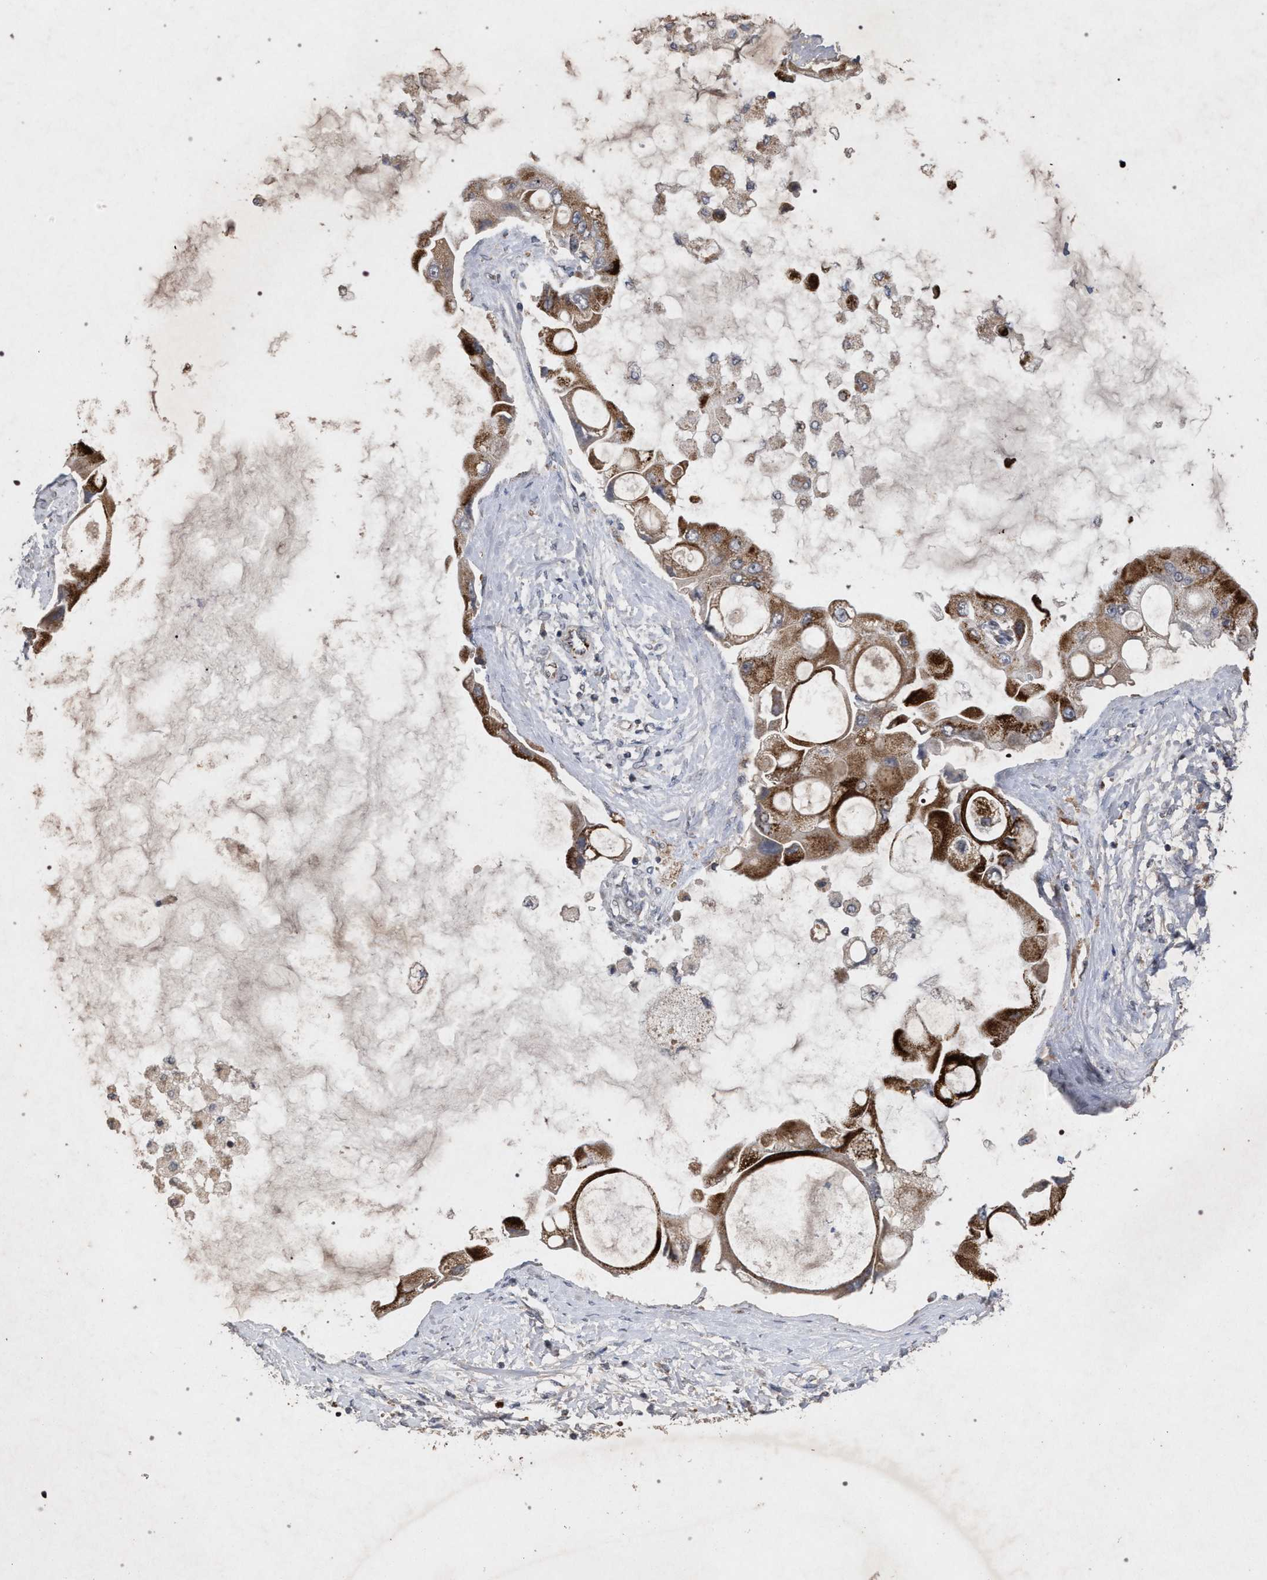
{"staining": {"intensity": "strong", "quantity": ">75%", "location": "cytoplasmic/membranous"}, "tissue": "liver cancer", "cell_type": "Tumor cells", "image_type": "cancer", "snomed": [{"axis": "morphology", "description": "Cholangiocarcinoma"}, {"axis": "topography", "description": "Liver"}], "caption": "Tumor cells reveal high levels of strong cytoplasmic/membranous positivity in about >75% of cells in liver cancer.", "gene": "PKD2L1", "patient": {"sex": "male", "age": 50}}